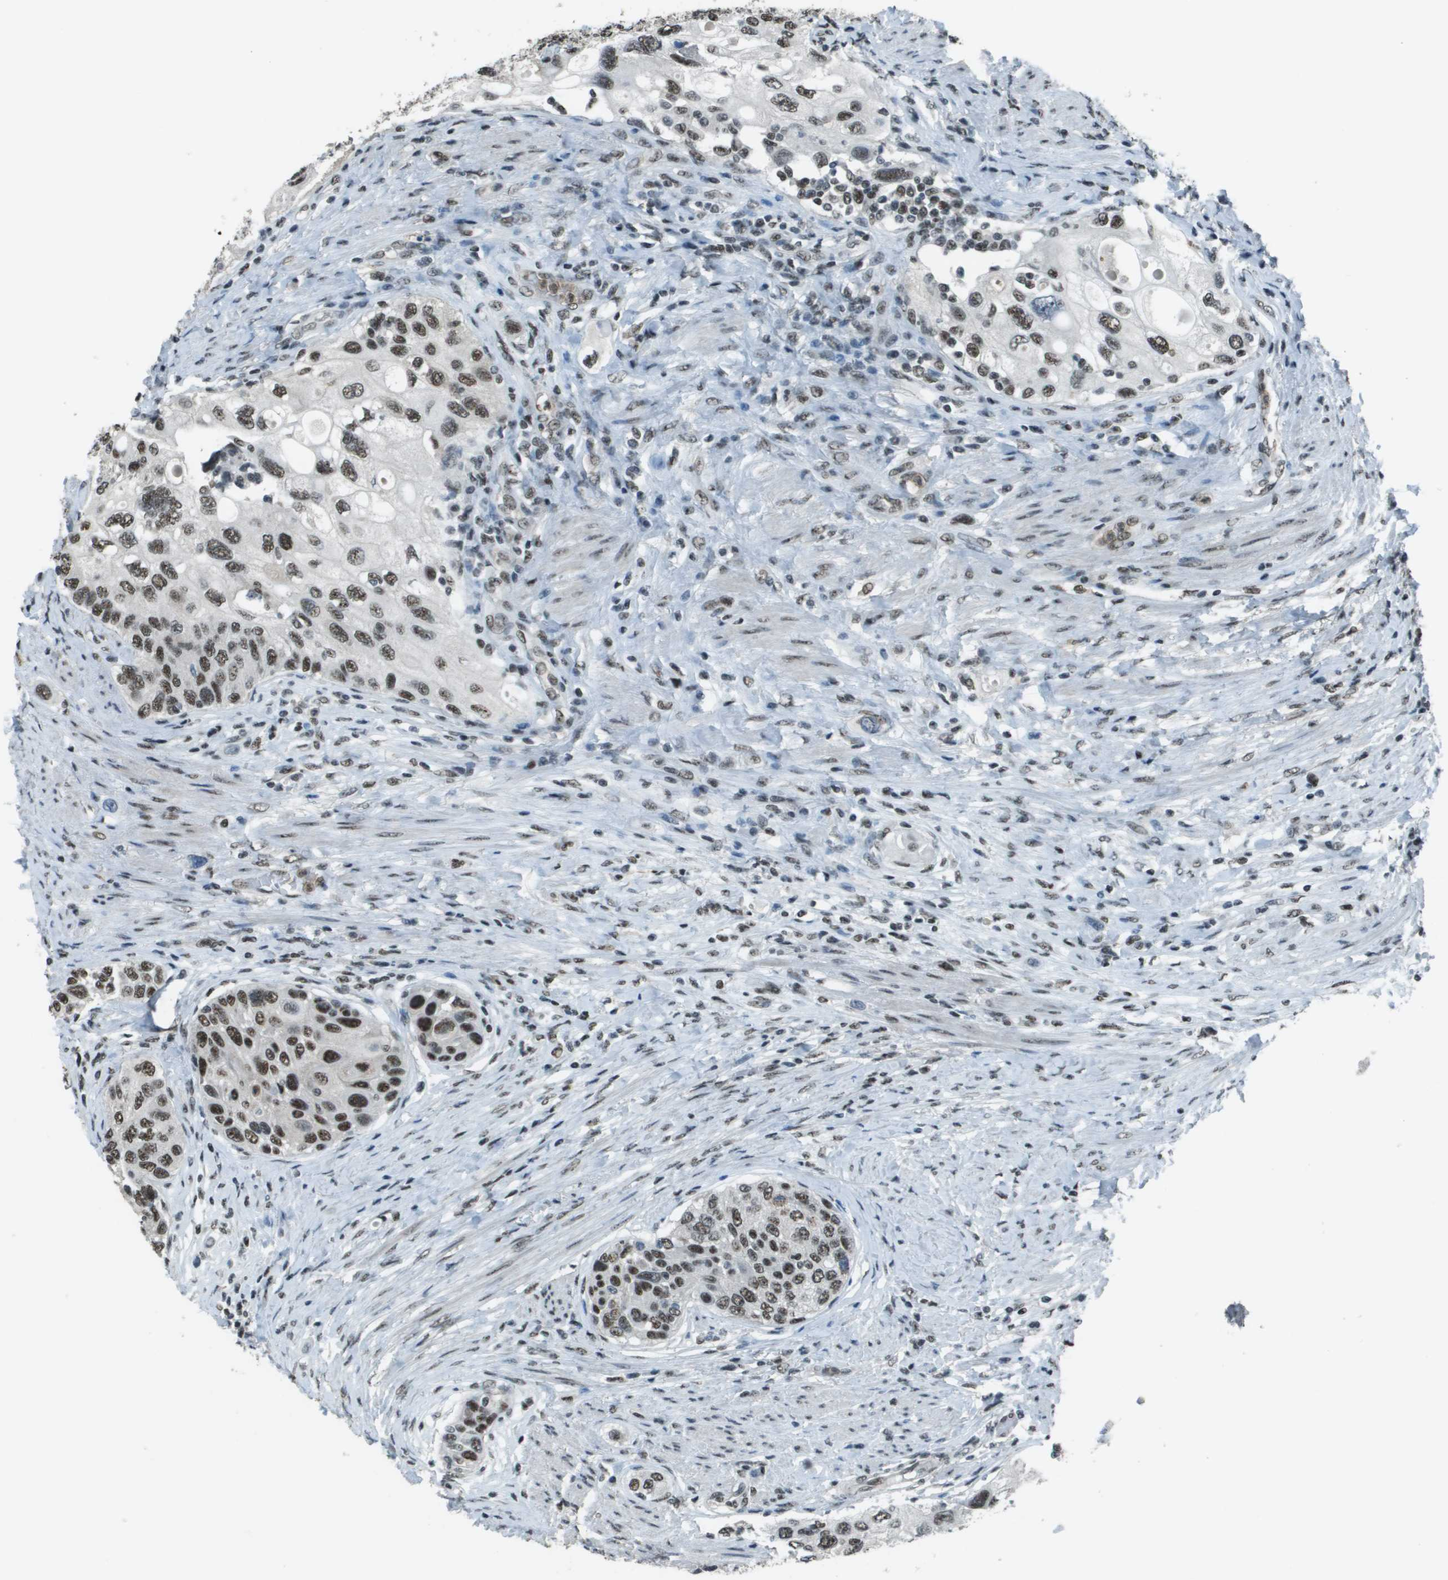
{"staining": {"intensity": "moderate", "quantity": ">75%", "location": "nuclear"}, "tissue": "urothelial cancer", "cell_type": "Tumor cells", "image_type": "cancer", "snomed": [{"axis": "morphology", "description": "Urothelial carcinoma, High grade"}, {"axis": "topography", "description": "Urinary bladder"}], "caption": "Immunohistochemical staining of human high-grade urothelial carcinoma exhibits medium levels of moderate nuclear protein positivity in approximately >75% of tumor cells. (DAB (3,3'-diaminobenzidine) = brown stain, brightfield microscopy at high magnification).", "gene": "DEPDC1", "patient": {"sex": "female", "age": 56}}